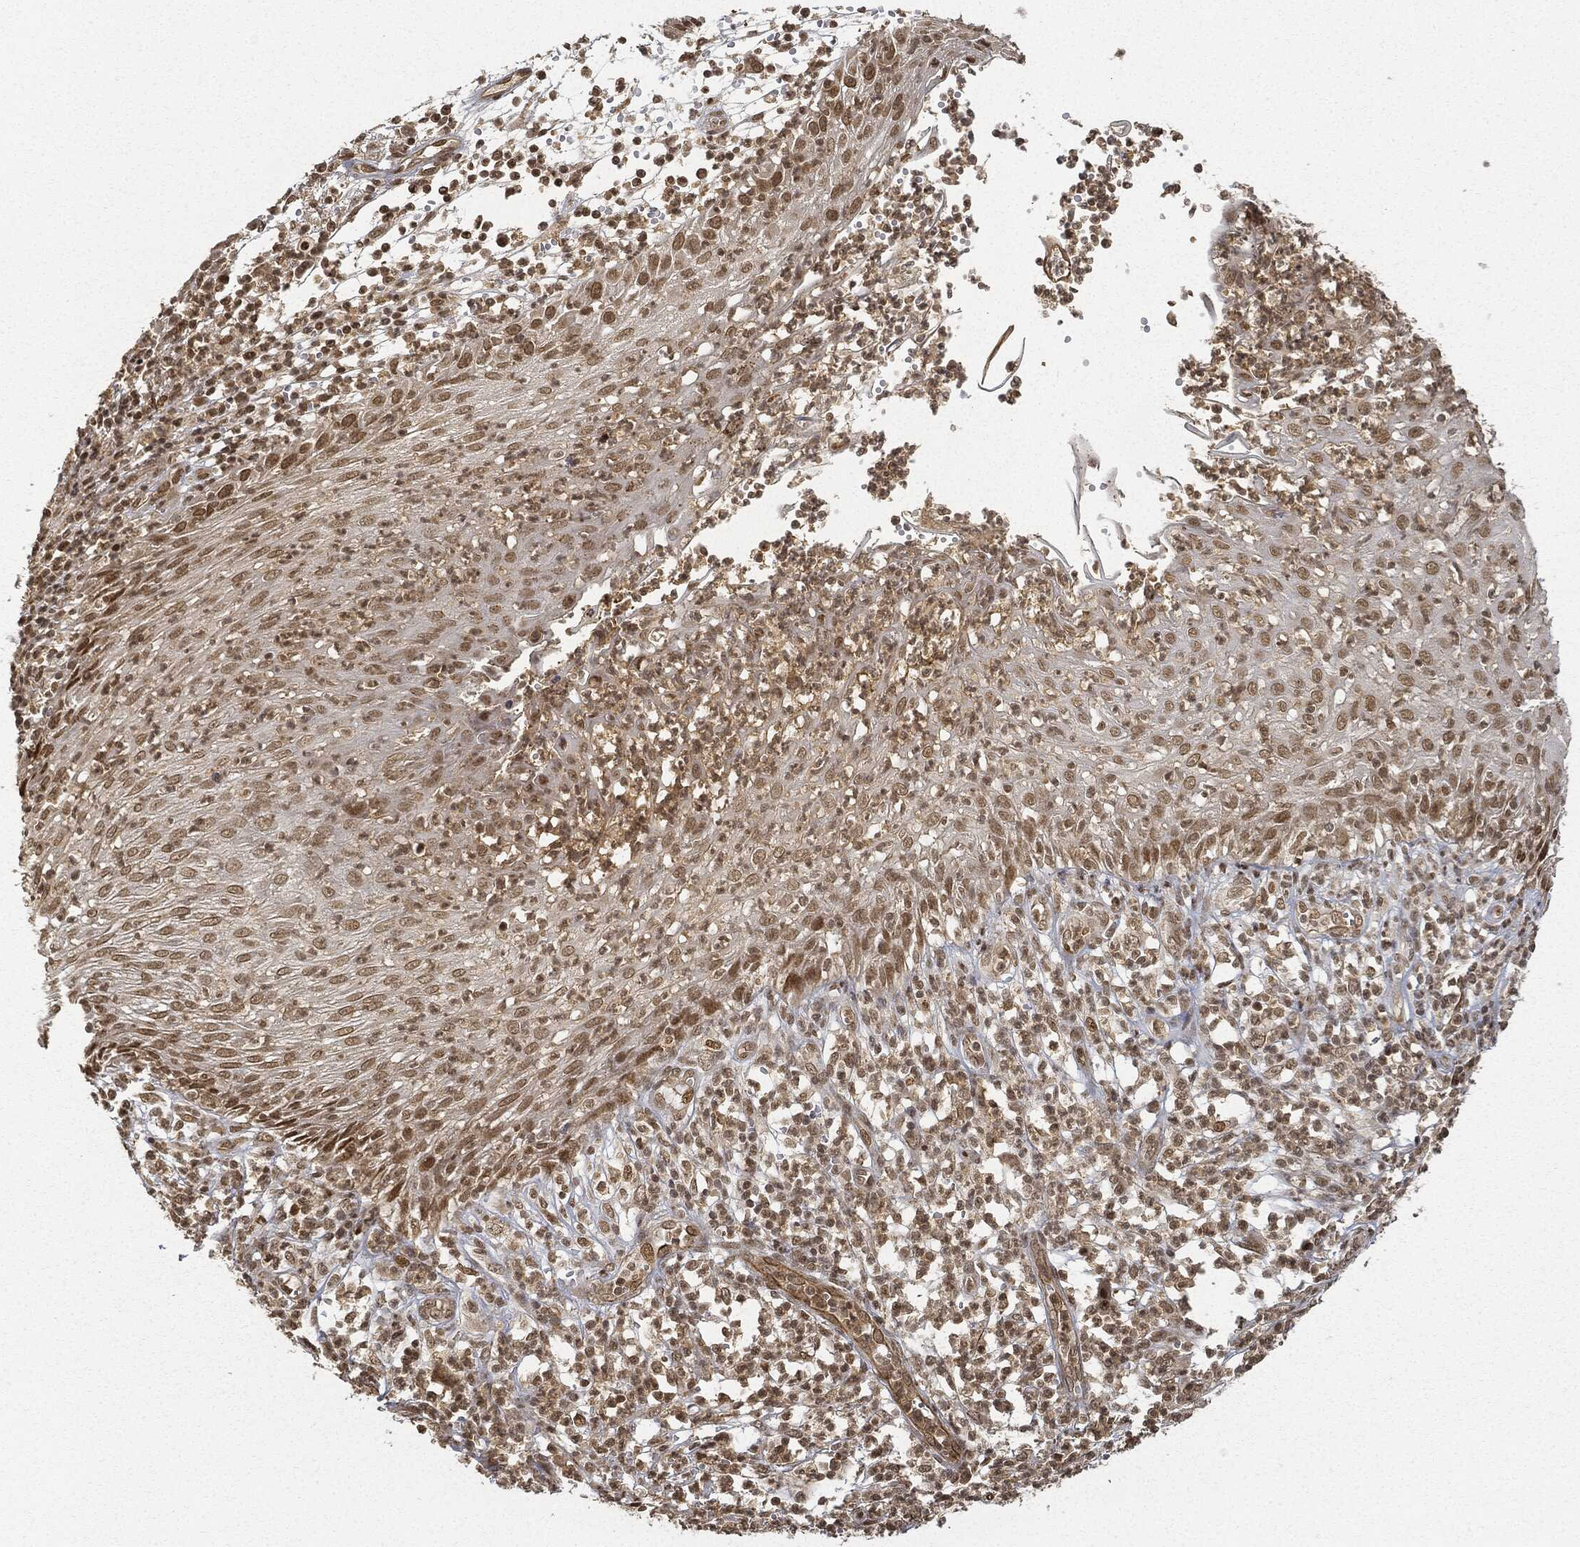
{"staining": {"intensity": "moderate", "quantity": "25%-75%", "location": "nuclear"}, "tissue": "skin cancer", "cell_type": "Tumor cells", "image_type": "cancer", "snomed": [{"axis": "morphology", "description": "Normal tissue, NOS"}, {"axis": "morphology", "description": "Squamous cell carcinoma, NOS"}, {"axis": "topography", "description": "Skin"}], "caption": "A micrograph of human skin squamous cell carcinoma stained for a protein reveals moderate nuclear brown staining in tumor cells.", "gene": "CIB1", "patient": {"sex": "male", "age": 79}}